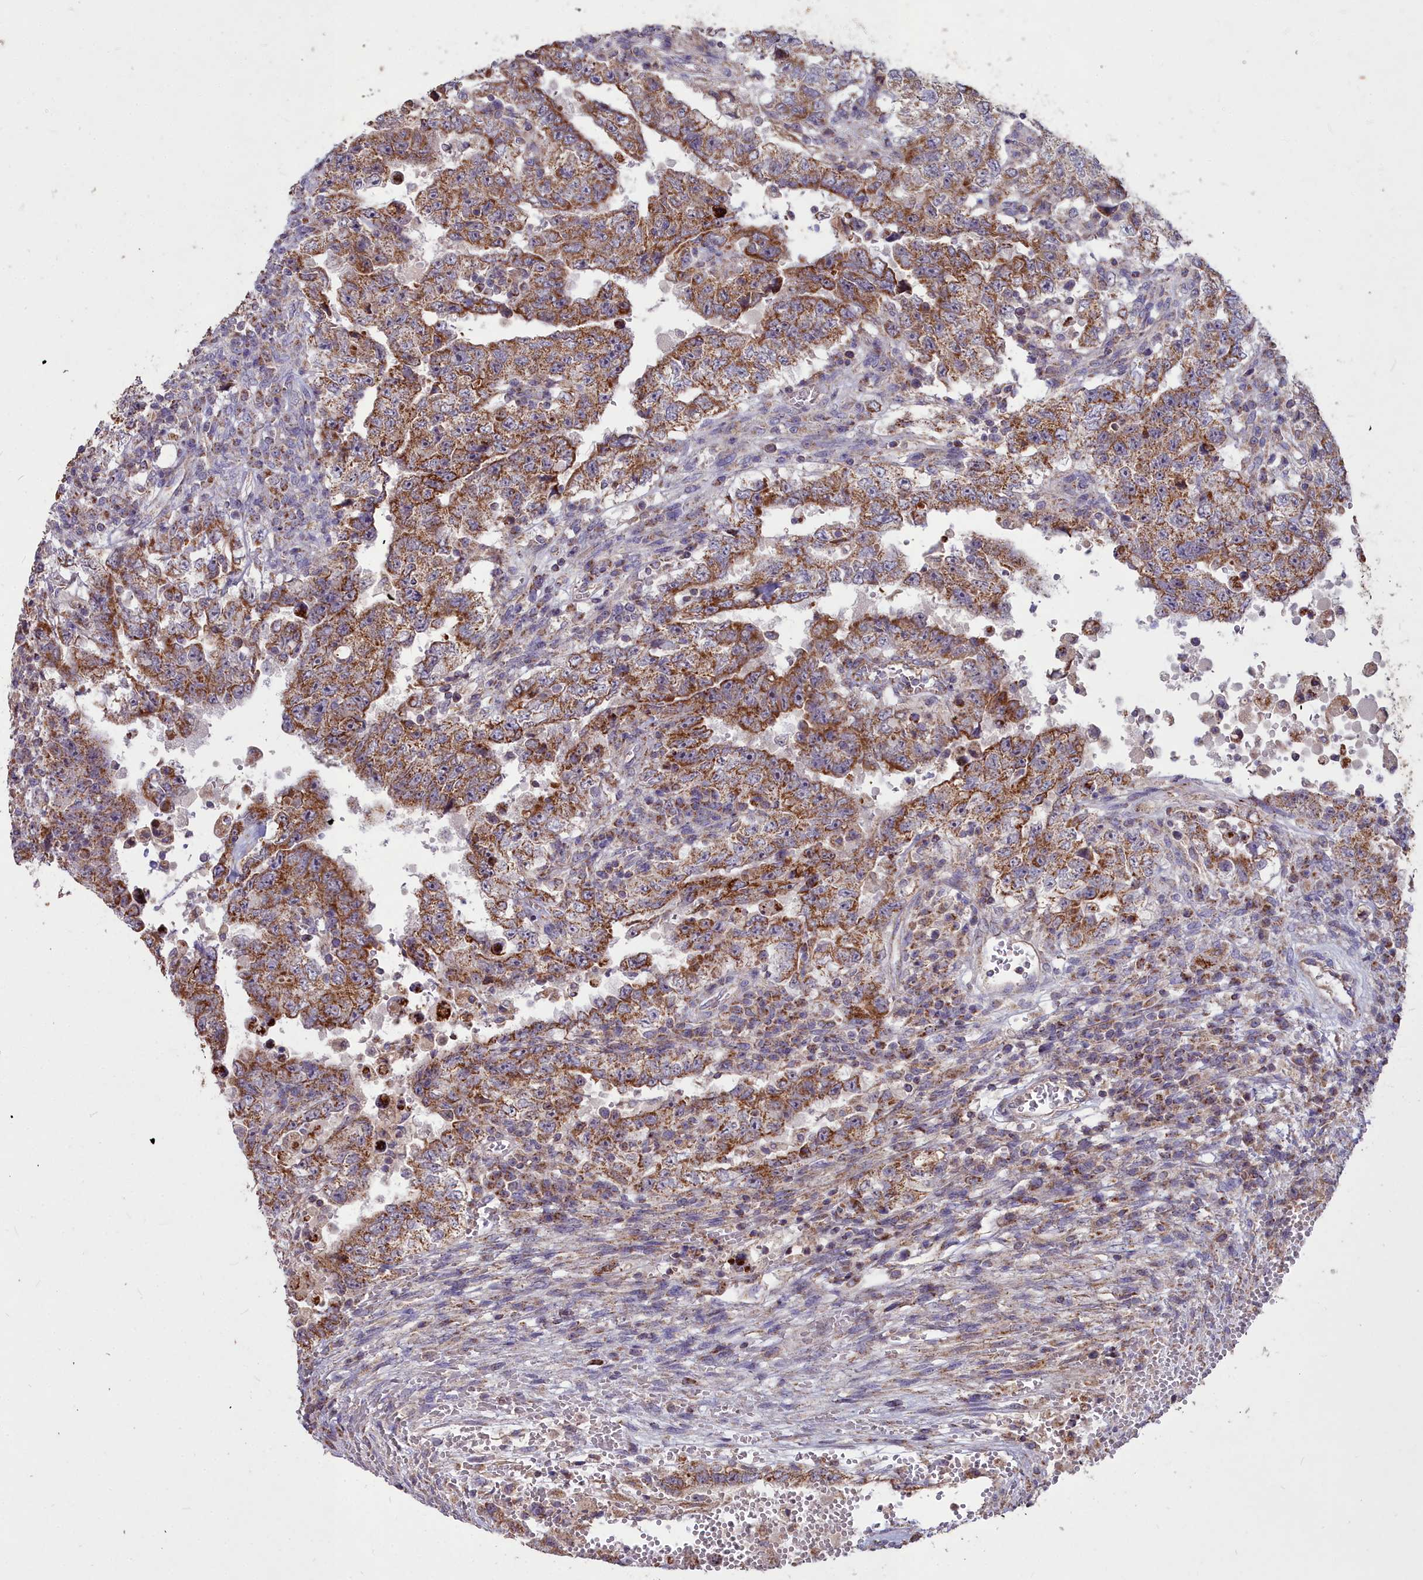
{"staining": {"intensity": "moderate", "quantity": ">75%", "location": "cytoplasmic/membranous"}, "tissue": "testis cancer", "cell_type": "Tumor cells", "image_type": "cancer", "snomed": [{"axis": "morphology", "description": "Carcinoma, Embryonal, NOS"}, {"axis": "topography", "description": "Testis"}], "caption": "Moderate cytoplasmic/membranous staining is seen in about >75% of tumor cells in testis embryonal carcinoma.", "gene": "COX11", "patient": {"sex": "male", "age": 26}}